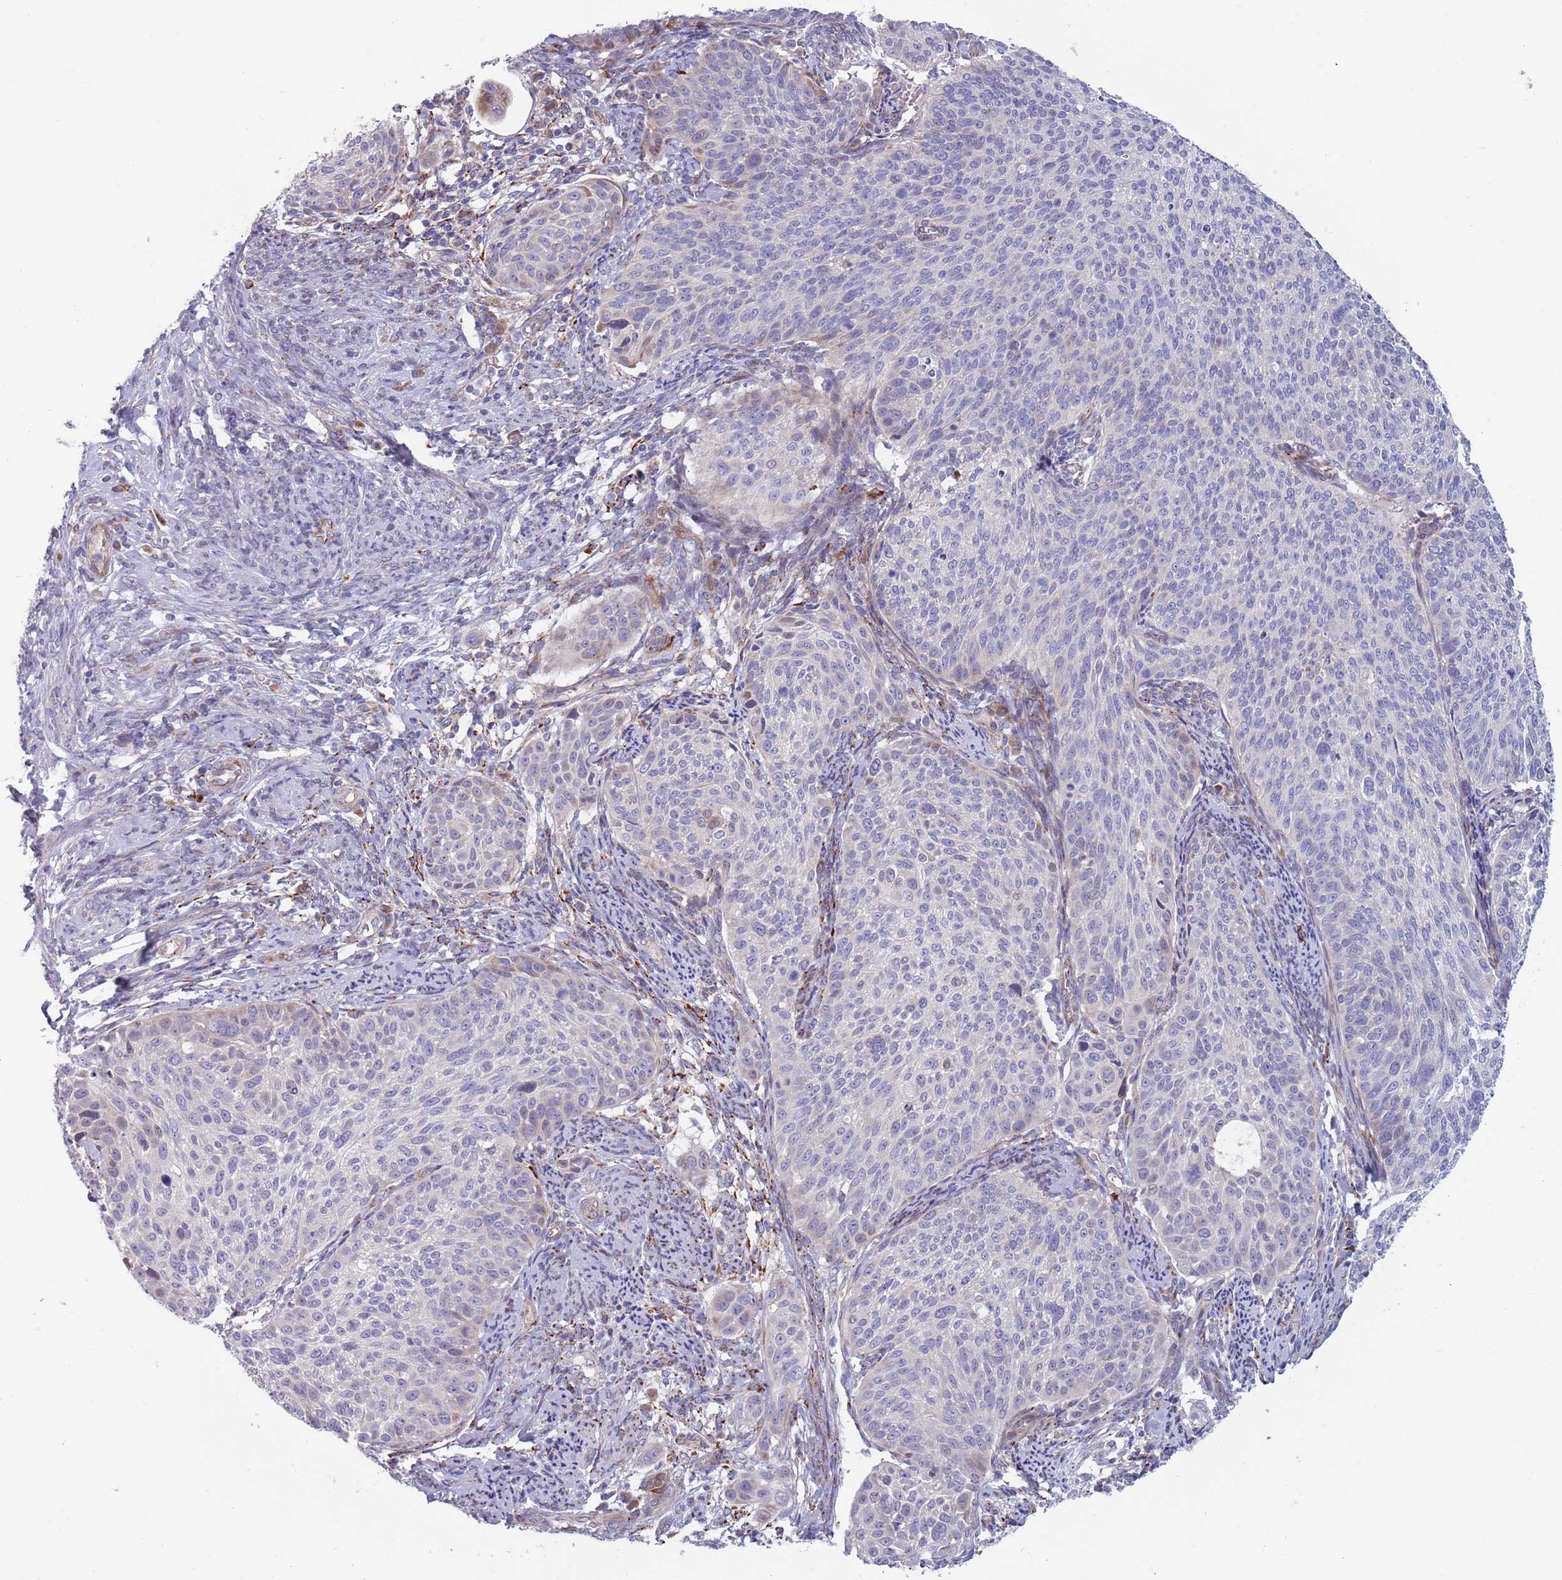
{"staining": {"intensity": "weak", "quantity": "<25%", "location": "cytoplasmic/membranous"}, "tissue": "cervical cancer", "cell_type": "Tumor cells", "image_type": "cancer", "snomed": [{"axis": "morphology", "description": "Squamous cell carcinoma, NOS"}, {"axis": "topography", "description": "Cervix"}], "caption": "Immunohistochemistry histopathology image of neoplastic tissue: cervical squamous cell carcinoma stained with DAB exhibits no significant protein staining in tumor cells.", "gene": "TYW1", "patient": {"sex": "female", "age": 70}}